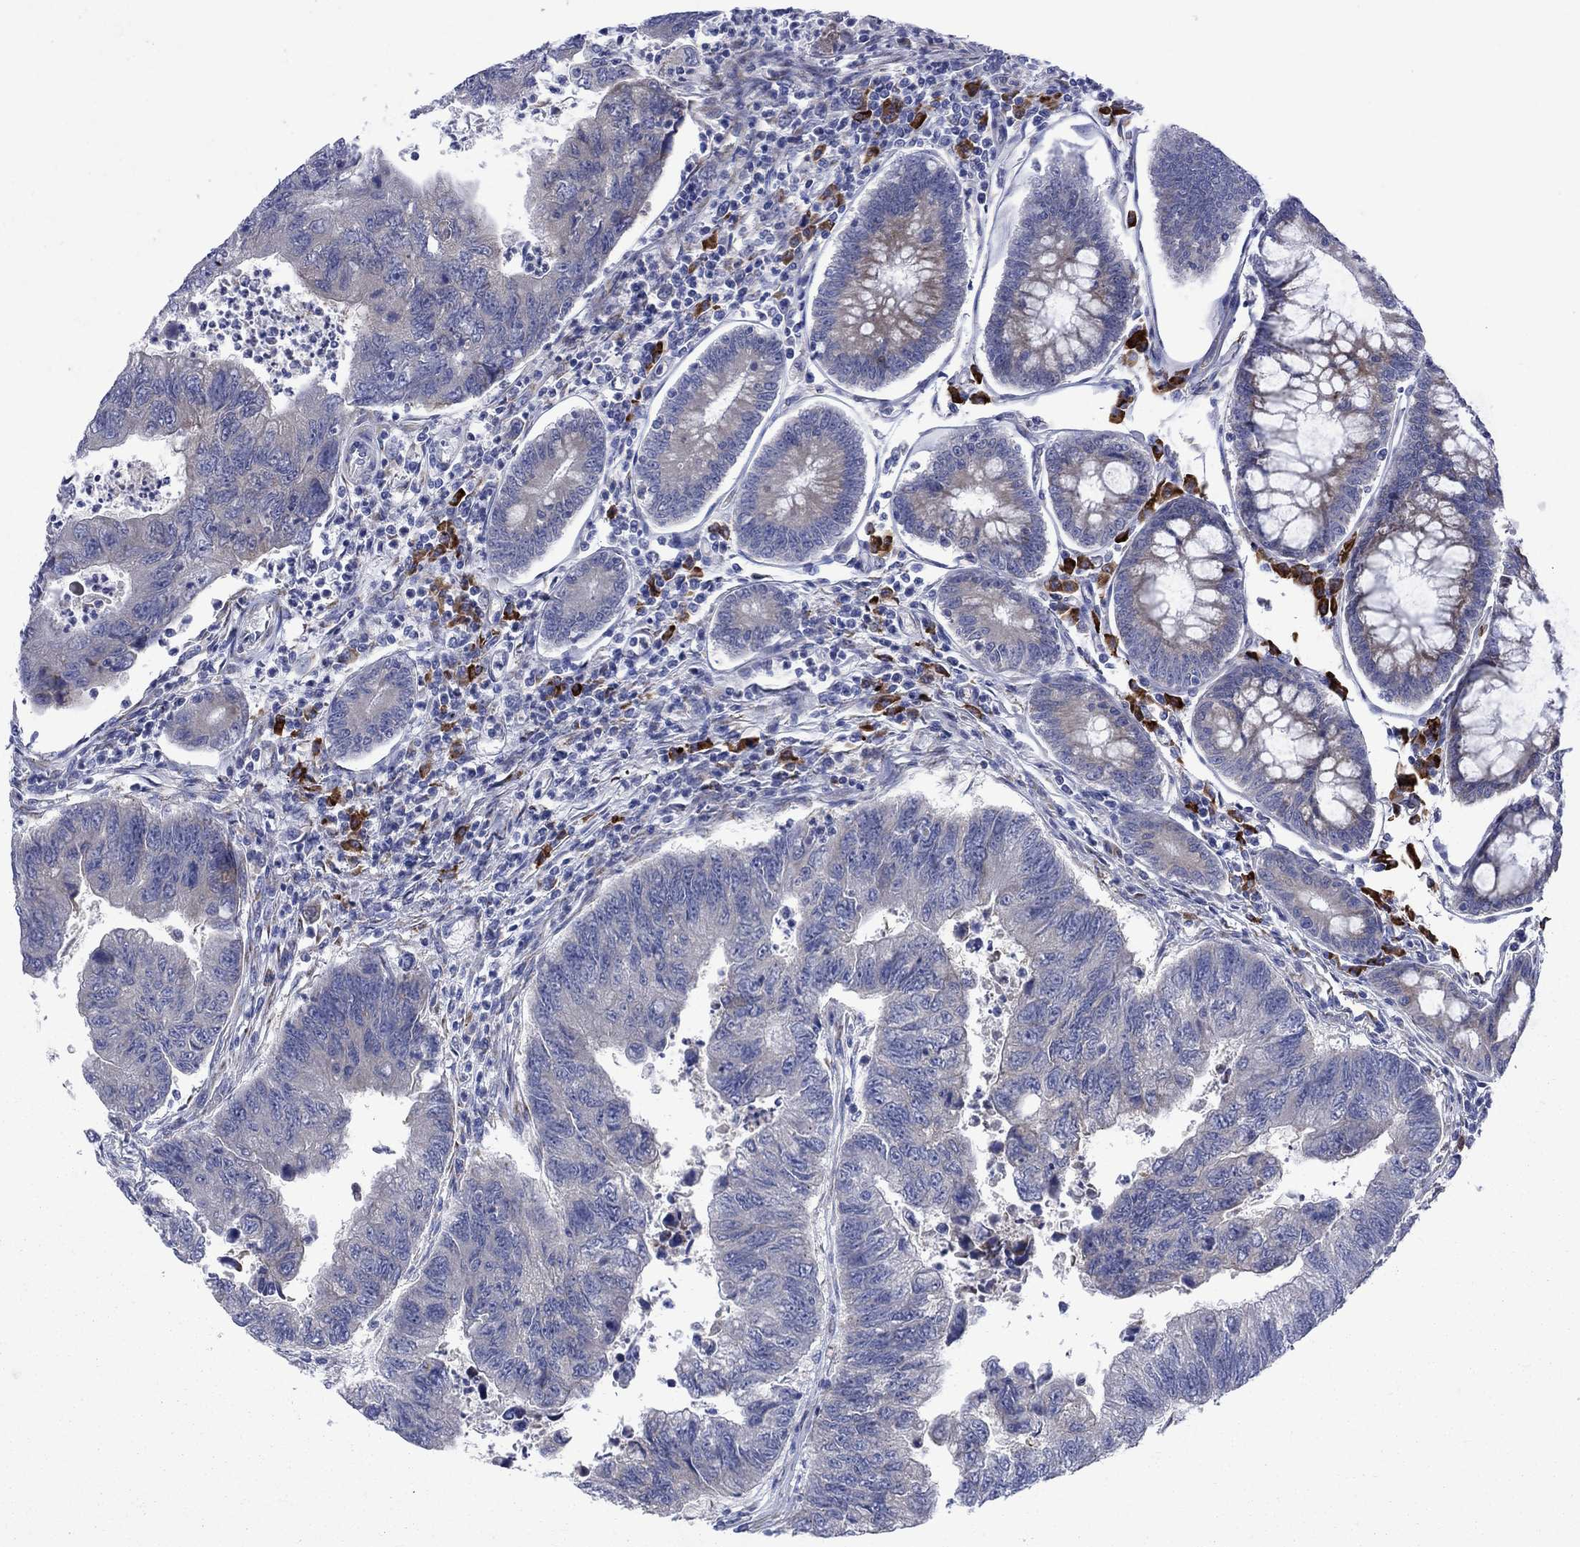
{"staining": {"intensity": "negative", "quantity": "none", "location": "none"}, "tissue": "colorectal cancer", "cell_type": "Tumor cells", "image_type": "cancer", "snomed": [{"axis": "morphology", "description": "Adenocarcinoma, NOS"}, {"axis": "topography", "description": "Colon"}], "caption": "There is no significant staining in tumor cells of colorectal adenocarcinoma.", "gene": "ASNS", "patient": {"sex": "female", "age": 65}}